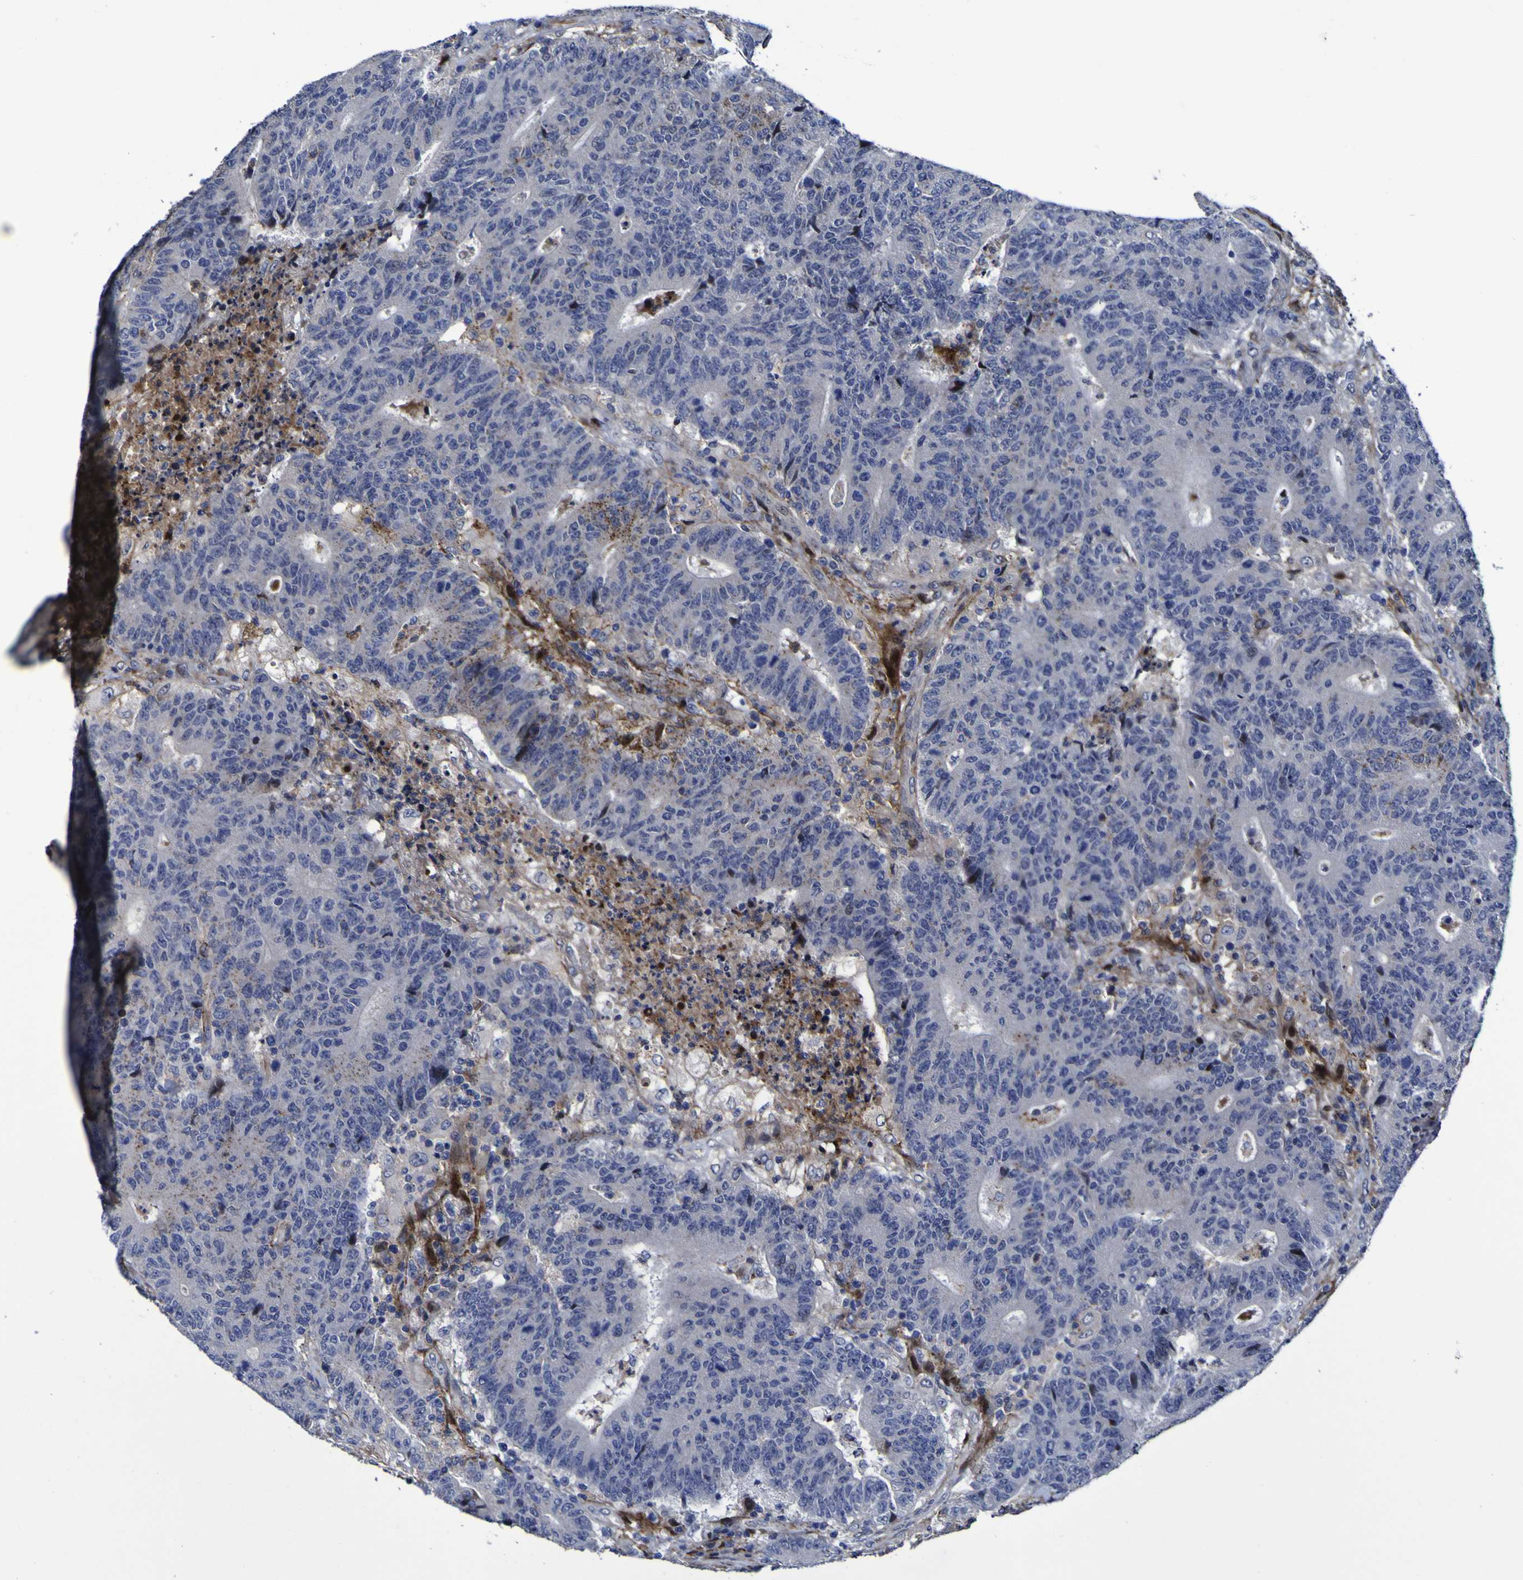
{"staining": {"intensity": "negative", "quantity": "none", "location": "none"}, "tissue": "colorectal cancer", "cell_type": "Tumor cells", "image_type": "cancer", "snomed": [{"axis": "morphology", "description": "Normal tissue, NOS"}, {"axis": "morphology", "description": "Adenocarcinoma, NOS"}, {"axis": "topography", "description": "Colon"}], "caption": "IHC of colorectal adenocarcinoma reveals no expression in tumor cells.", "gene": "MGLL", "patient": {"sex": "female", "age": 75}}